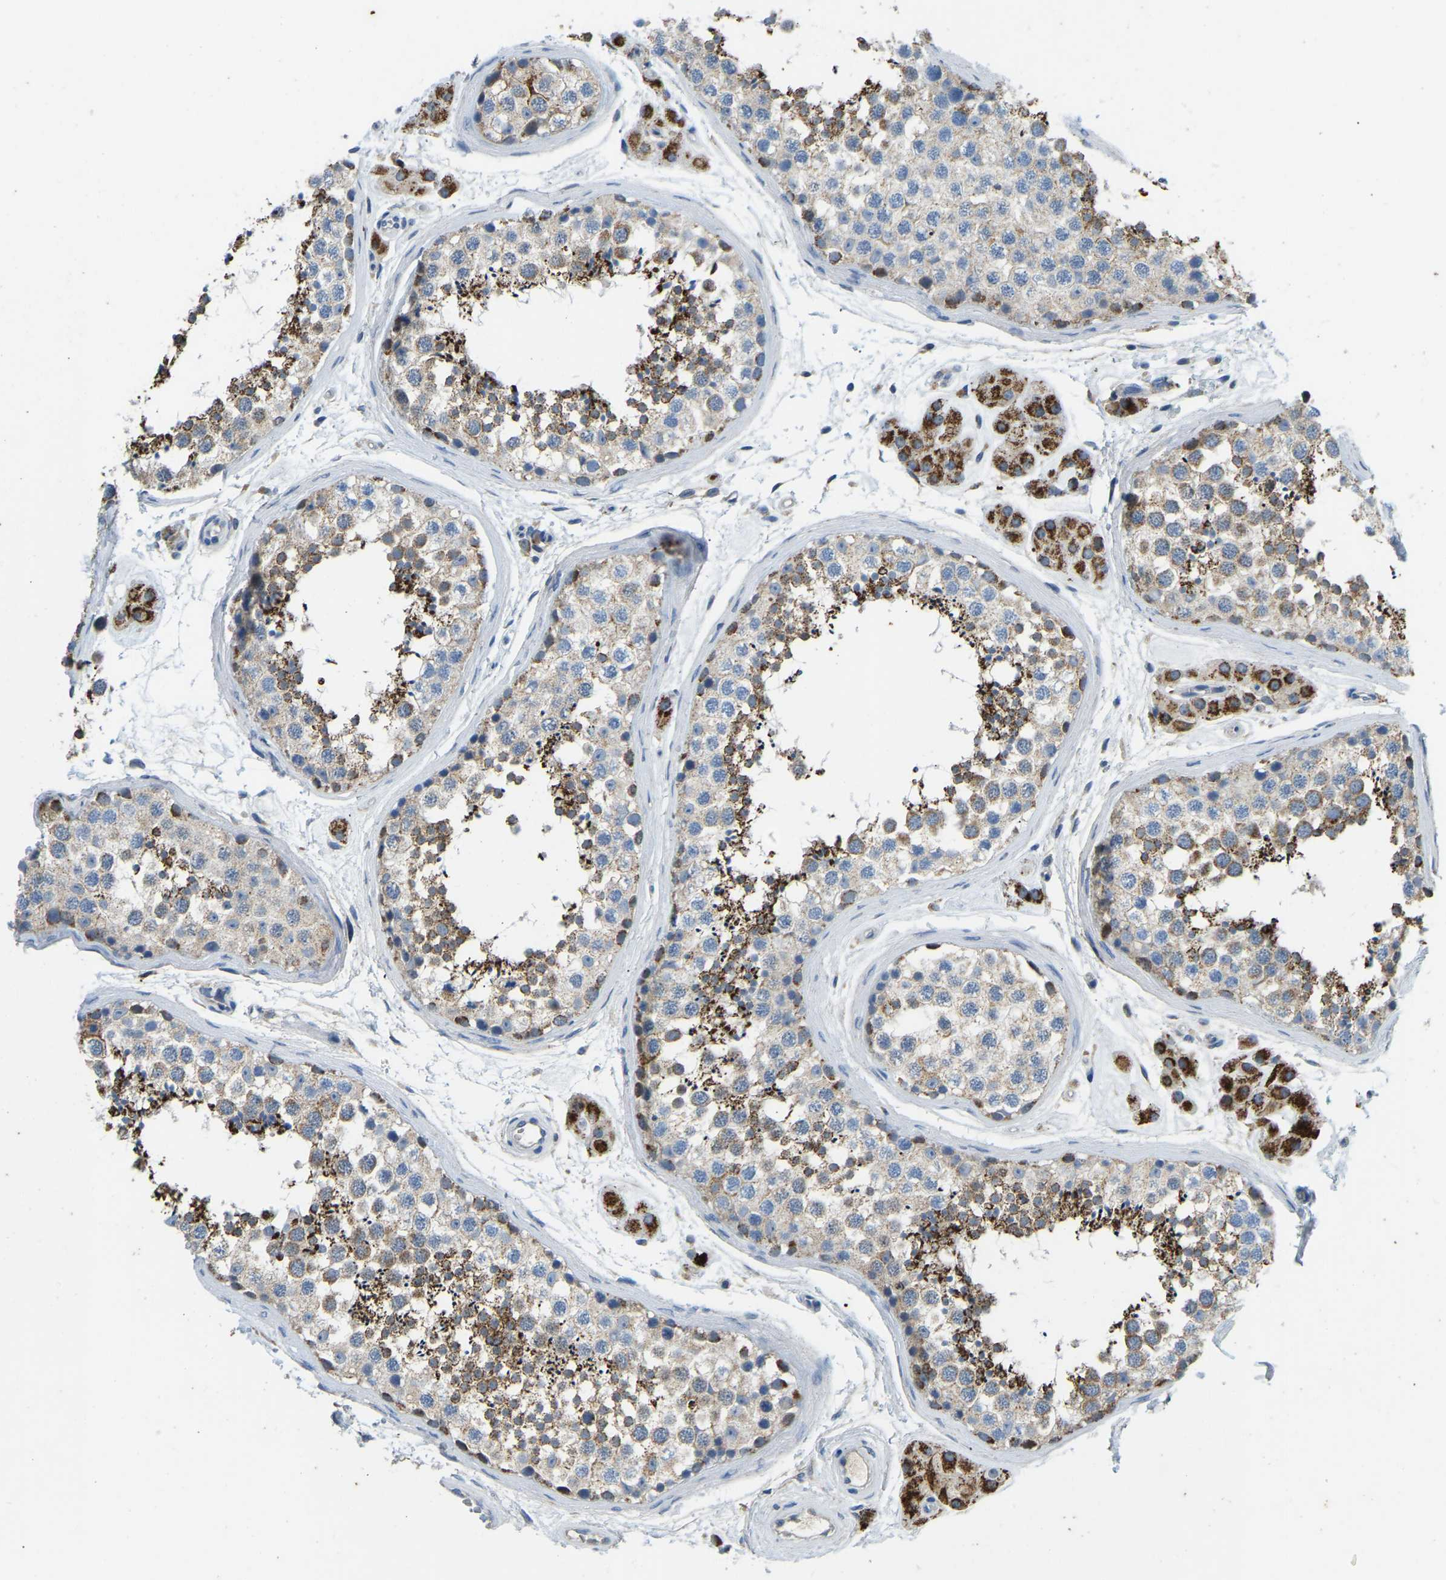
{"staining": {"intensity": "strong", "quantity": "25%-75%", "location": "cytoplasmic/membranous"}, "tissue": "testis", "cell_type": "Cells in seminiferous ducts", "image_type": "normal", "snomed": [{"axis": "morphology", "description": "Normal tissue, NOS"}, {"axis": "topography", "description": "Testis"}], "caption": "The image displays a brown stain indicating the presence of a protein in the cytoplasmic/membranous of cells in seminiferous ducts in testis. The staining was performed using DAB to visualize the protein expression in brown, while the nuclei were stained in blue with hematoxylin (Magnification: 20x).", "gene": "ZNF200", "patient": {"sex": "male", "age": 56}}